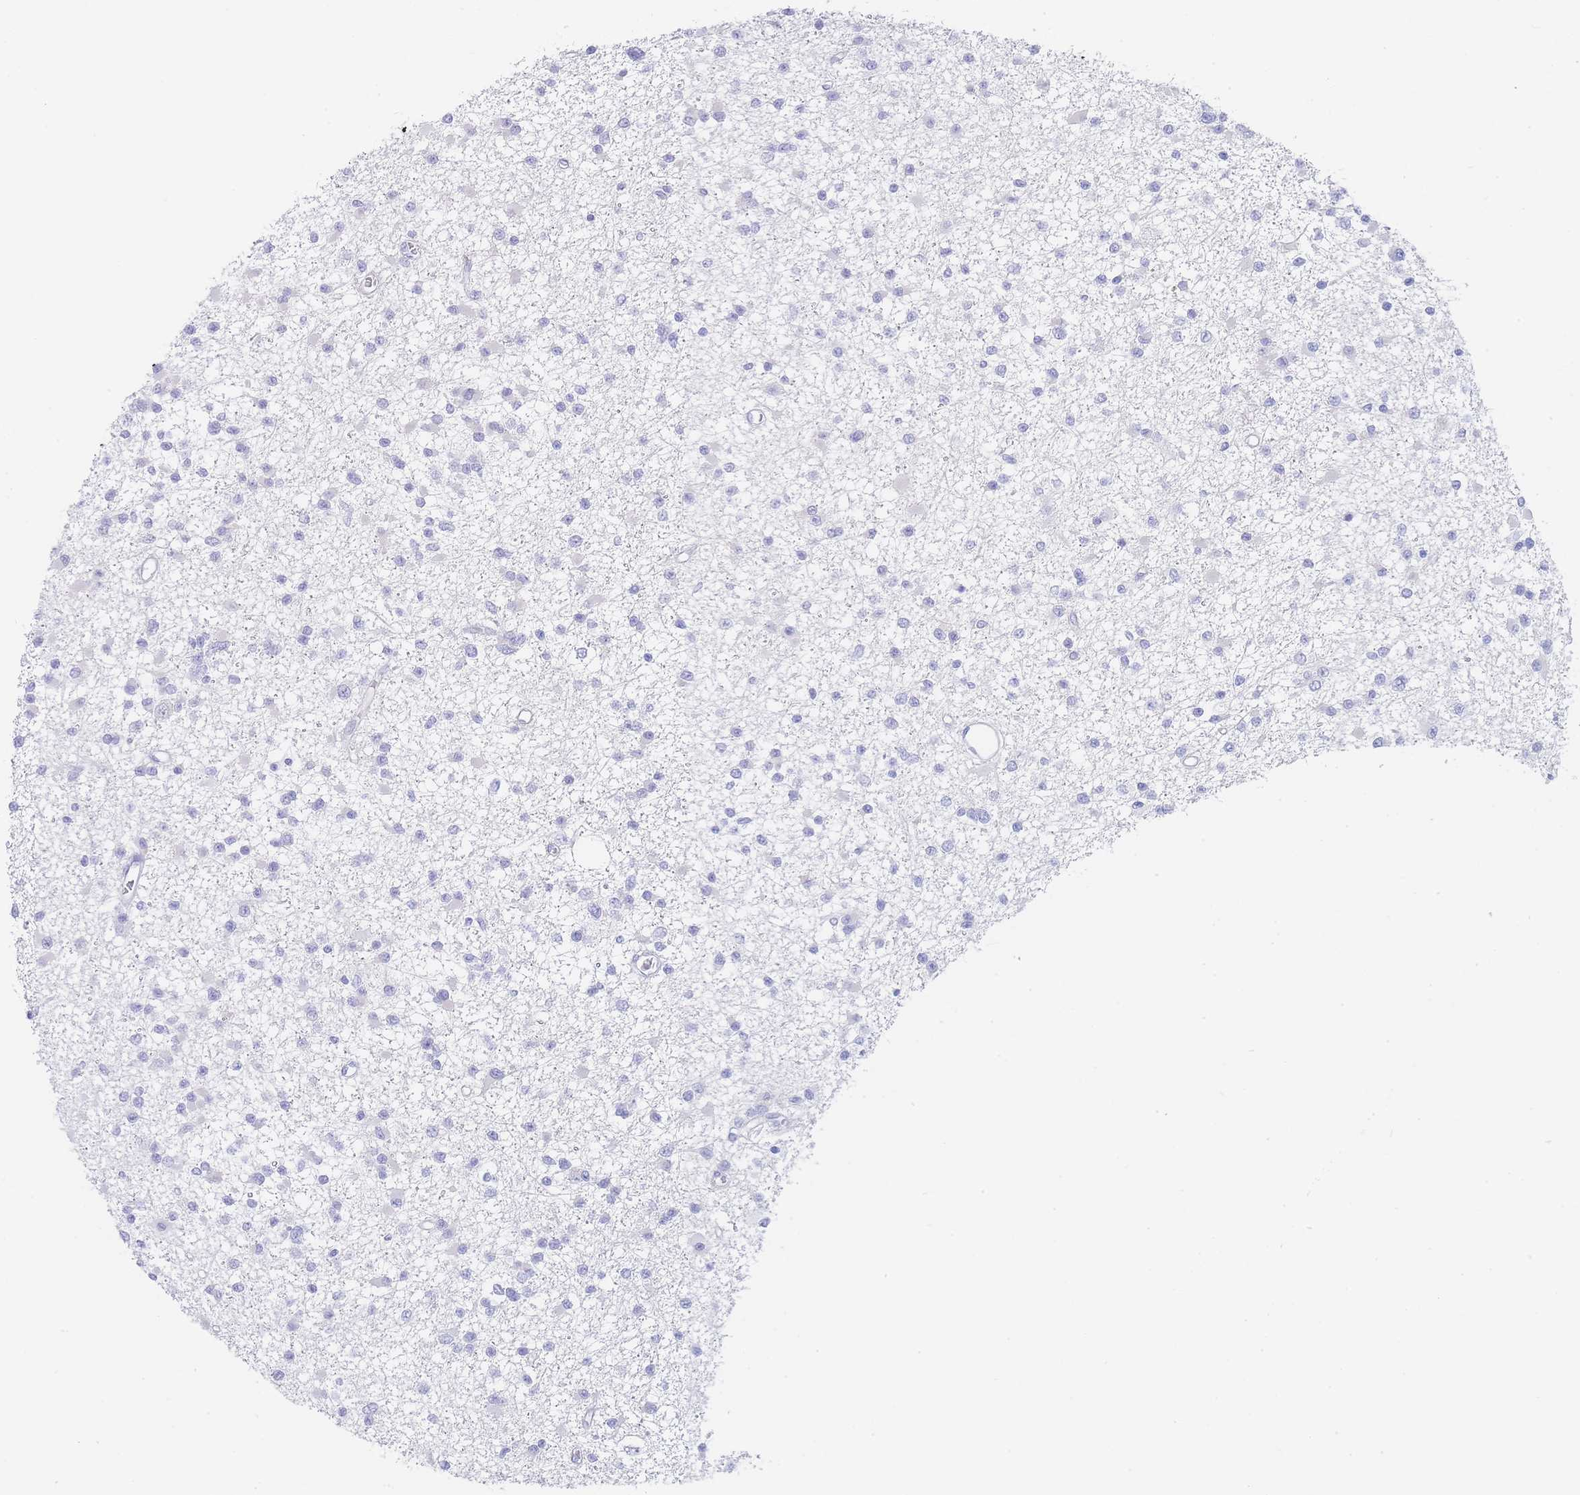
{"staining": {"intensity": "negative", "quantity": "none", "location": "none"}, "tissue": "glioma", "cell_type": "Tumor cells", "image_type": "cancer", "snomed": [{"axis": "morphology", "description": "Glioma, malignant, Low grade"}, {"axis": "topography", "description": "Brain"}], "caption": "There is no significant positivity in tumor cells of malignant glioma (low-grade).", "gene": "LZTFL1", "patient": {"sex": "female", "age": 22}}